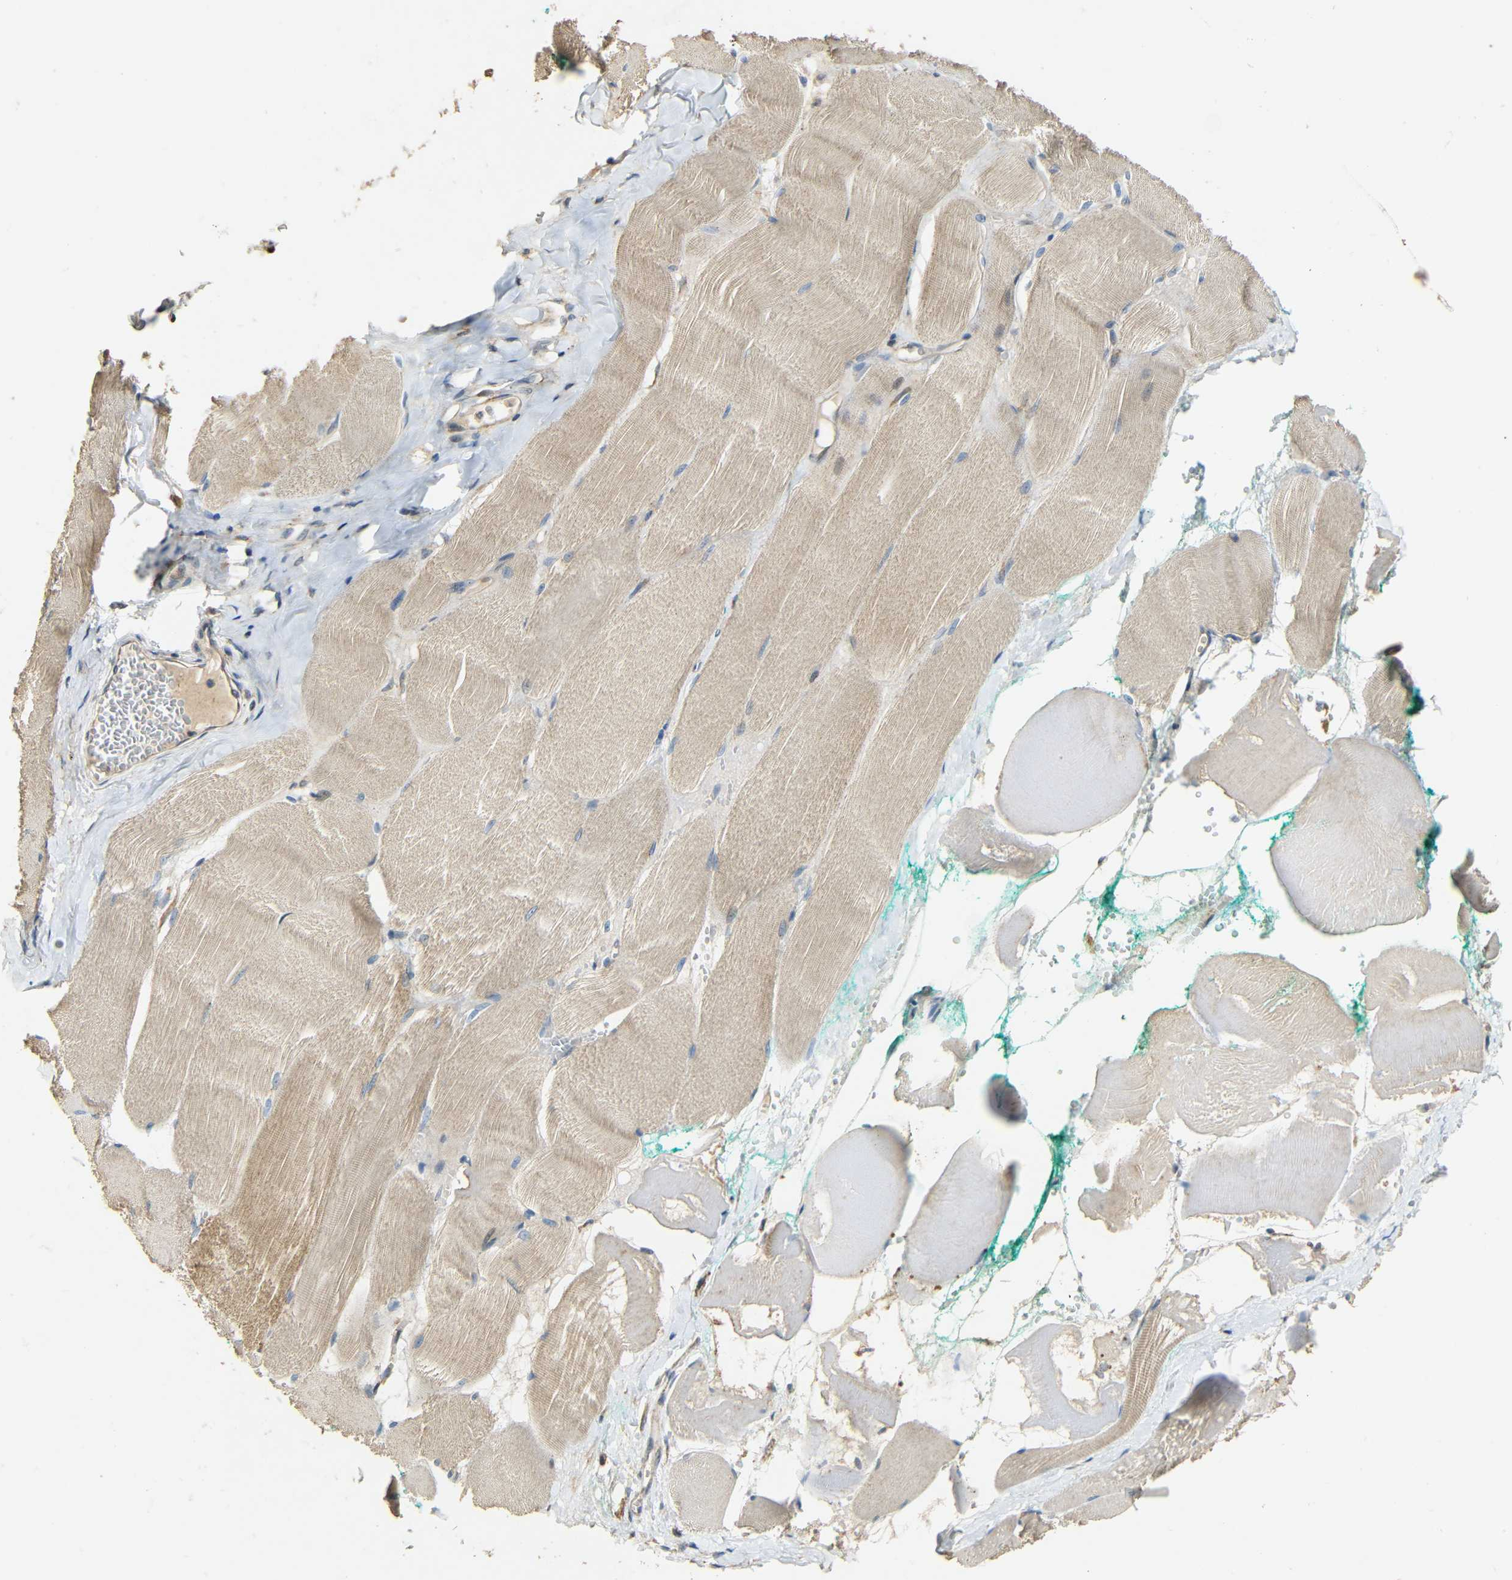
{"staining": {"intensity": "weak", "quantity": ">75%", "location": "cytoplasmic/membranous"}, "tissue": "skeletal muscle", "cell_type": "Myocytes", "image_type": "normal", "snomed": [{"axis": "morphology", "description": "Normal tissue, NOS"}, {"axis": "morphology", "description": "Squamous cell carcinoma, NOS"}, {"axis": "topography", "description": "Skeletal muscle"}], "caption": "Immunohistochemistry staining of benign skeletal muscle, which demonstrates low levels of weak cytoplasmic/membranous expression in approximately >75% of myocytes indicating weak cytoplasmic/membranous protein expression. The staining was performed using DAB (3,3'-diaminobenzidine) (brown) for protein detection and nuclei were counterstained in hematoxylin (blue).", "gene": "KAZALD1", "patient": {"sex": "male", "age": 51}}